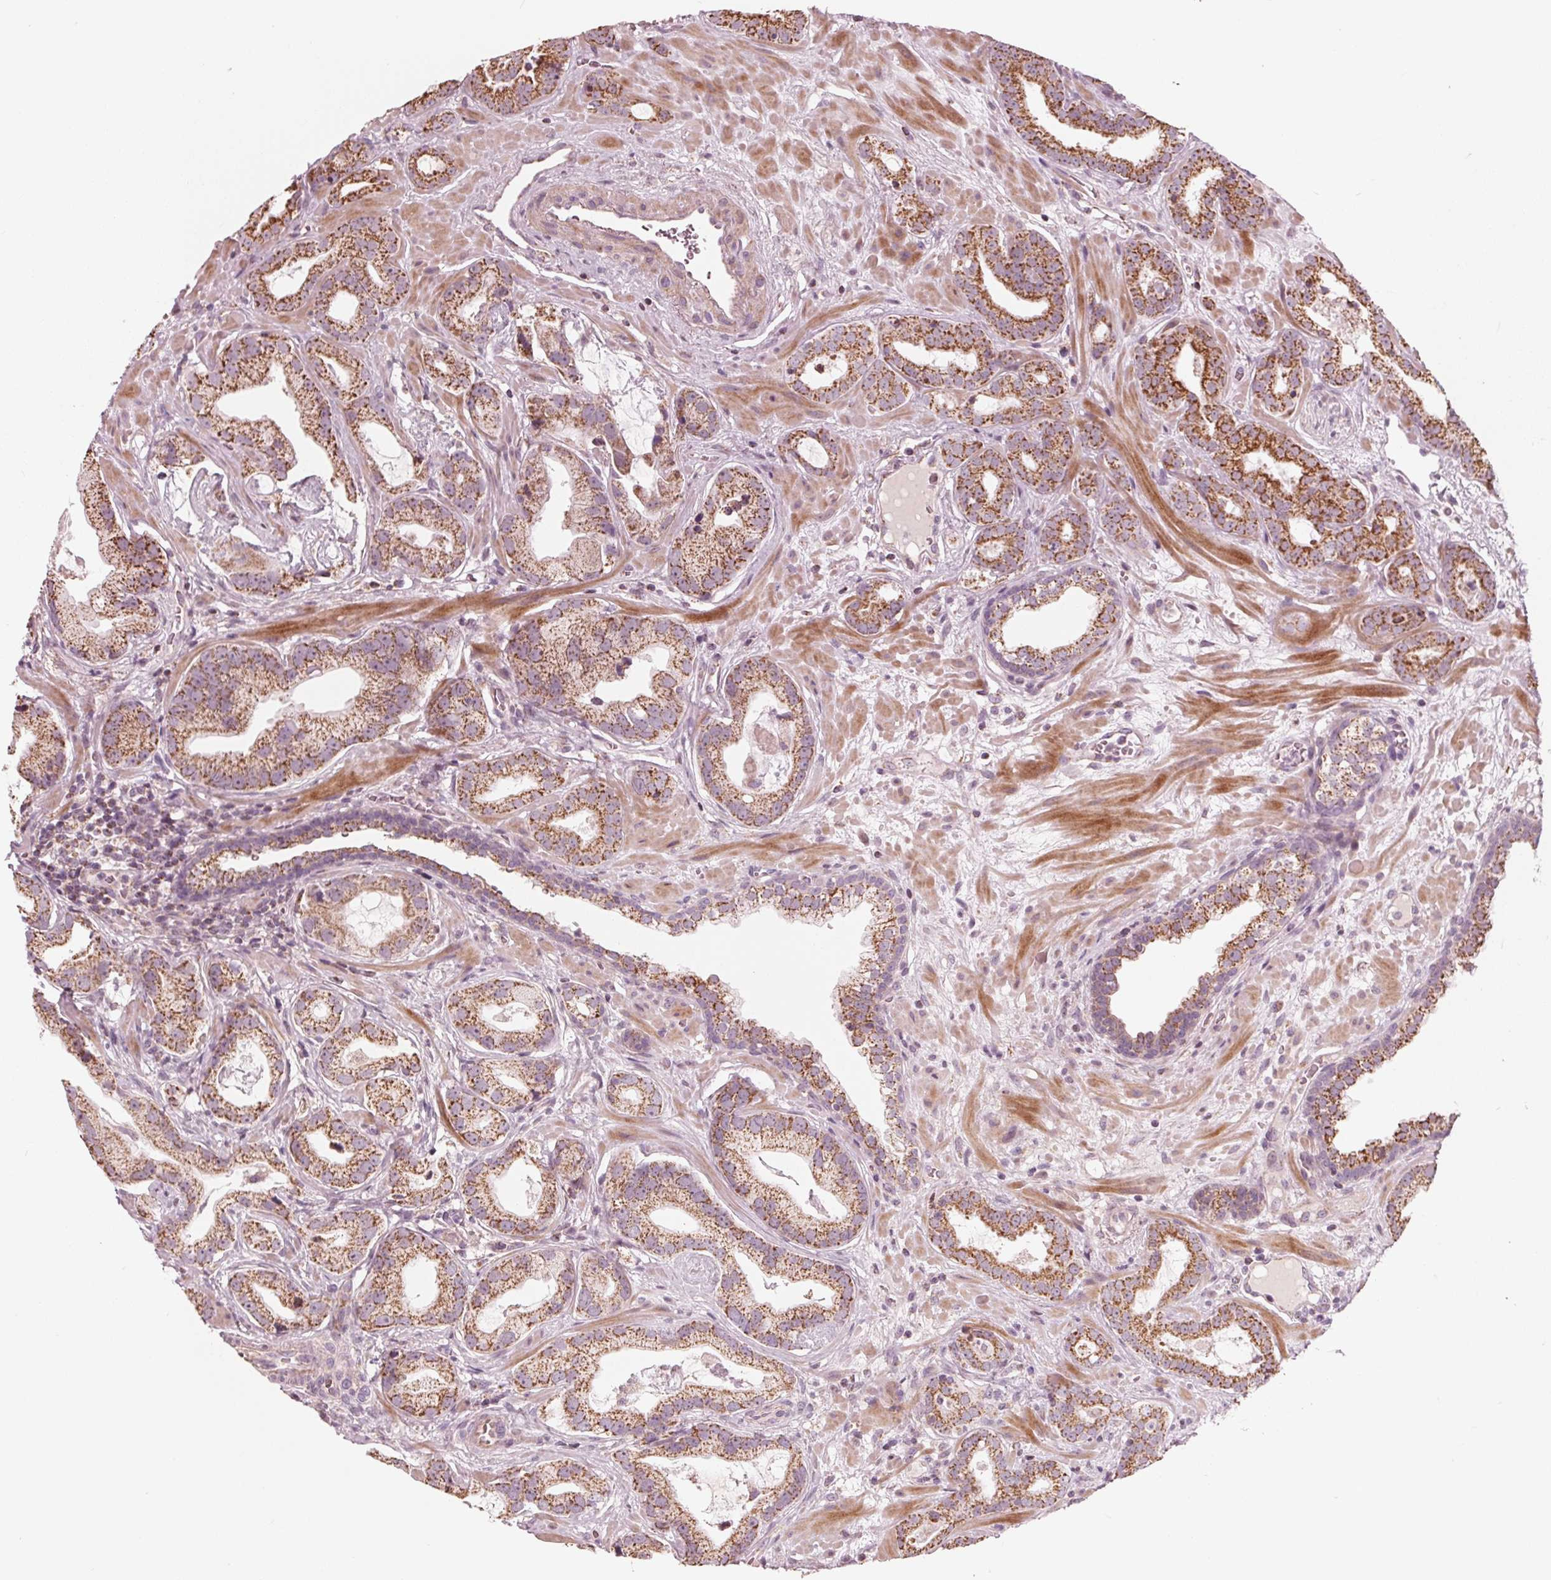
{"staining": {"intensity": "strong", "quantity": ">75%", "location": "cytoplasmic/membranous"}, "tissue": "prostate cancer", "cell_type": "Tumor cells", "image_type": "cancer", "snomed": [{"axis": "morphology", "description": "Adenocarcinoma, Low grade"}, {"axis": "topography", "description": "Prostate"}], "caption": "Immunohistochemical staining of low-grade adenocarcinoma (prostate) reveals strong cytoplasmic/membranous protein expression in about >75% of tumor cells.", "gene": "DCAF4L2", "patient": {"sex": "male", "age": 62}}